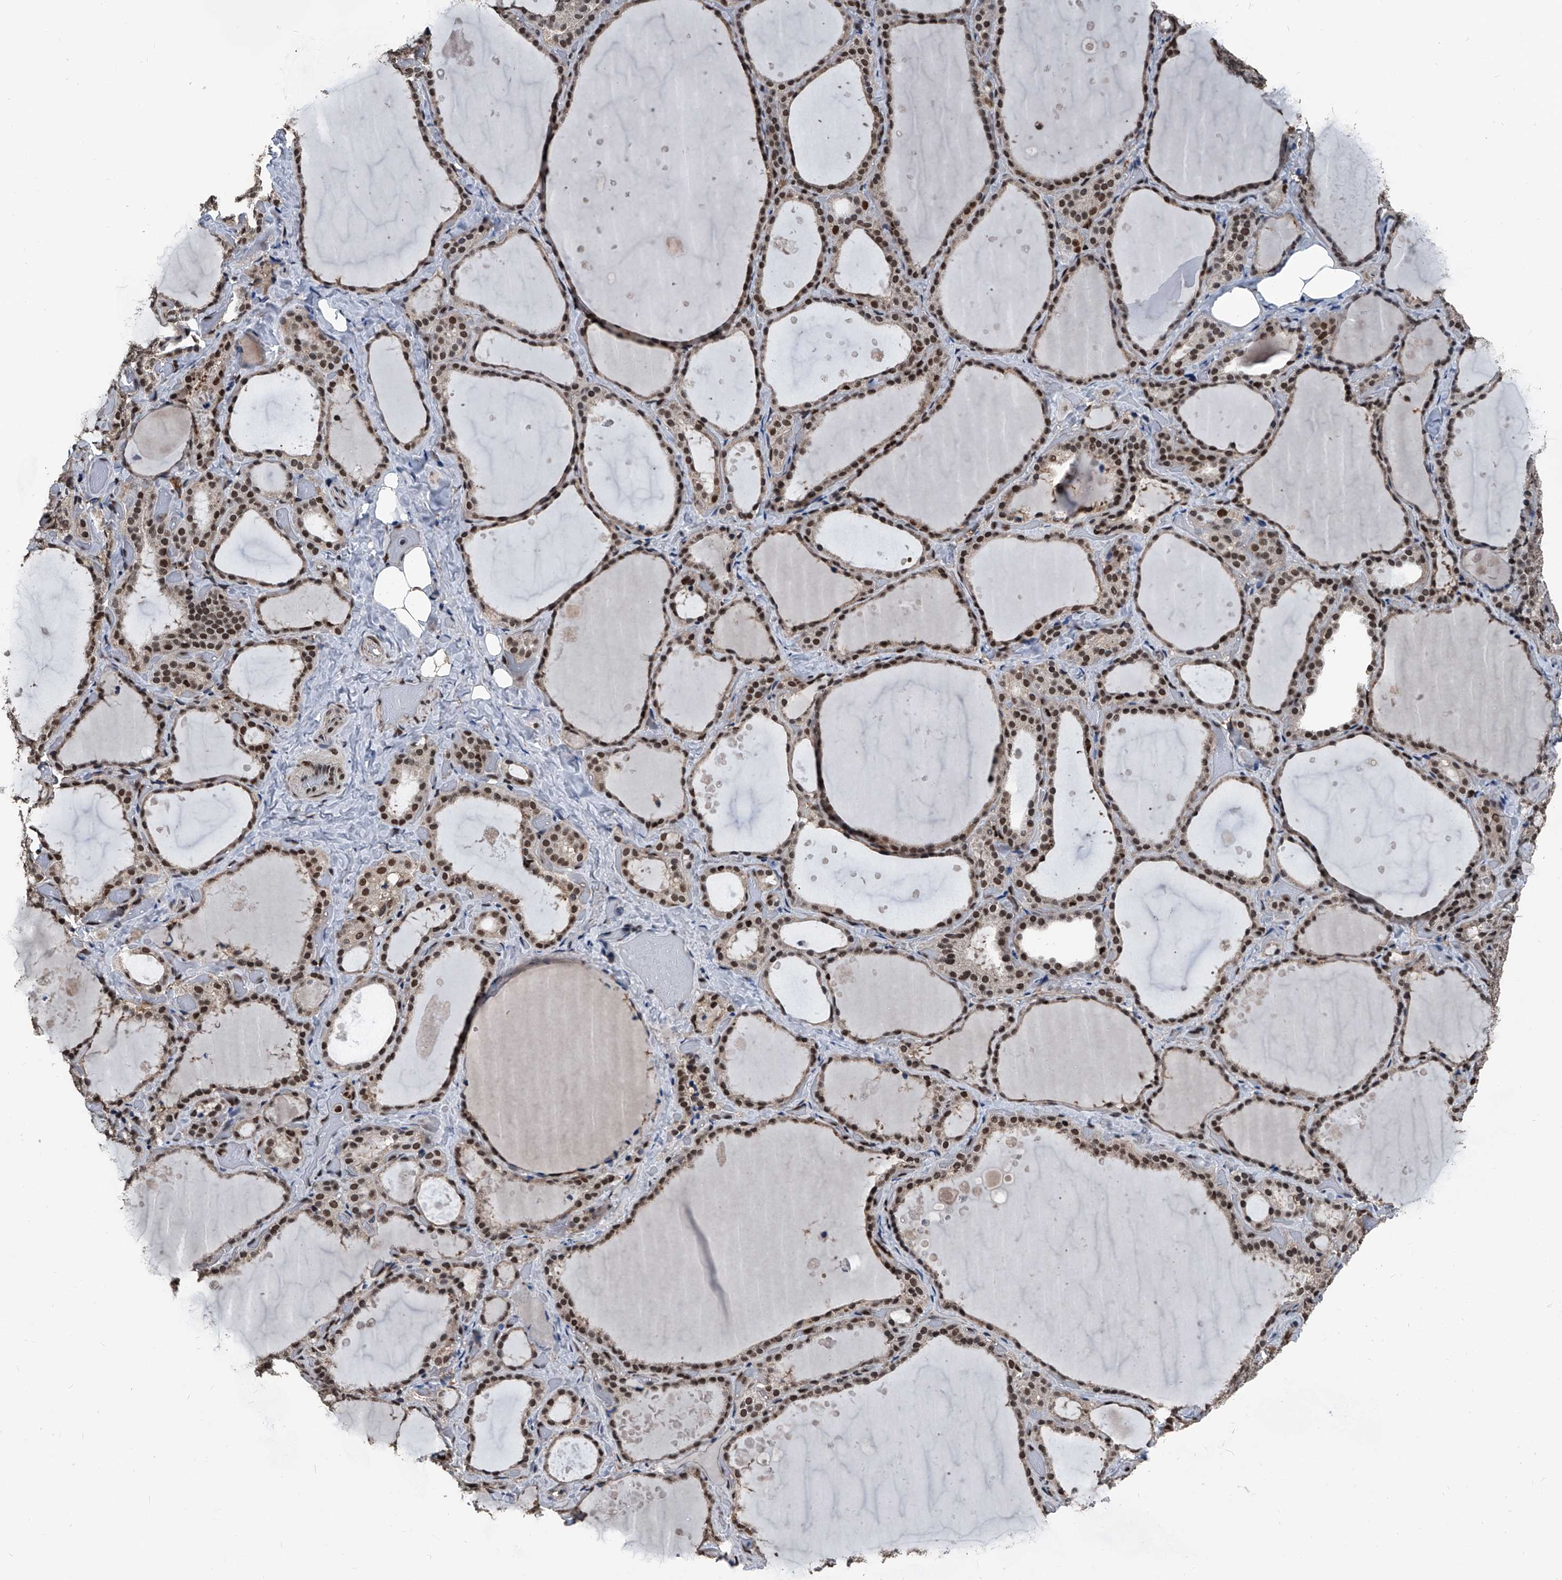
{"staining": {"intensity": "moderate", "quantity": ">75%", "location": "nuclear"}, "tissue": "thyroid gland", "cell_type": "Glandular cells", "image_type": "normal", "snomed": [{"axis": "morphology", "description": "Normal tissue, NOS"}, {"axis": "topography", "description": "Thyroid gland"}], "caption": "Thyroid gland stained for a protein shows moderate nuclear positivity in glandular cells. Nuclei are stained in blue.", "gene": "FKBP5", "patient": {"sex": "female", "age": 44}}